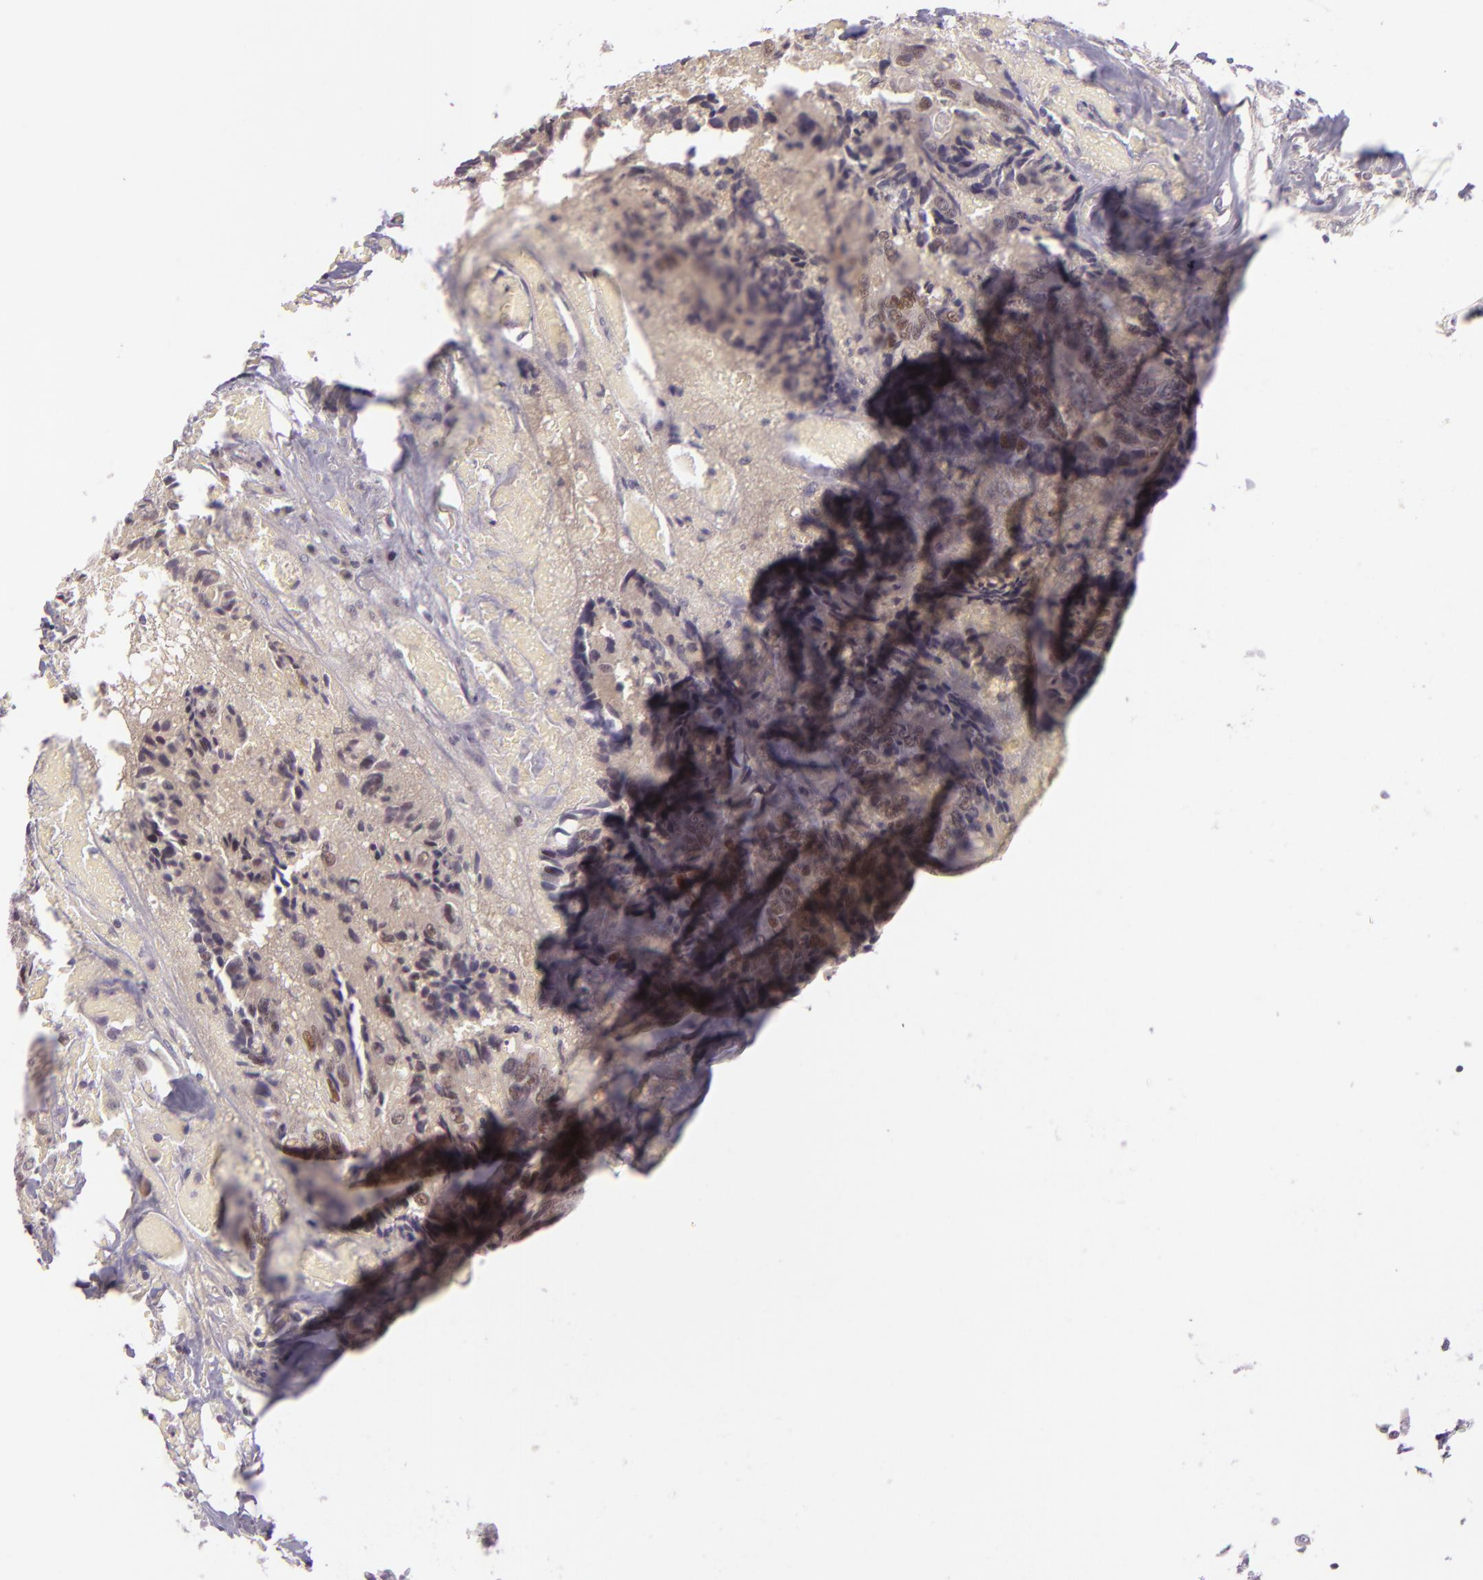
{"staining": {"intensity": "moderate", "quantity": "25%-75%", "location": "nuclear"}, "tissue": "colorectal cancer", "cell_type": "Tumor cells", "image_type": "cancer", "snomed": [{"axis": "morphology", "description": "Adenocarcinoma, NOS"}, {"axis": "topography", "description": "Rectum"}], "caption": "Immunohistochemistry image of neoplastic tissue: human adenocarcinoma (colorectal) stained using immunohistochemistry reveals medium levels of moderate protein expression localized specifically in the nuclear of tumor cells, appearing as a nuclear brown color.", "gene": "CHEK2", "patient": {"sex": "male", "age": 55}}